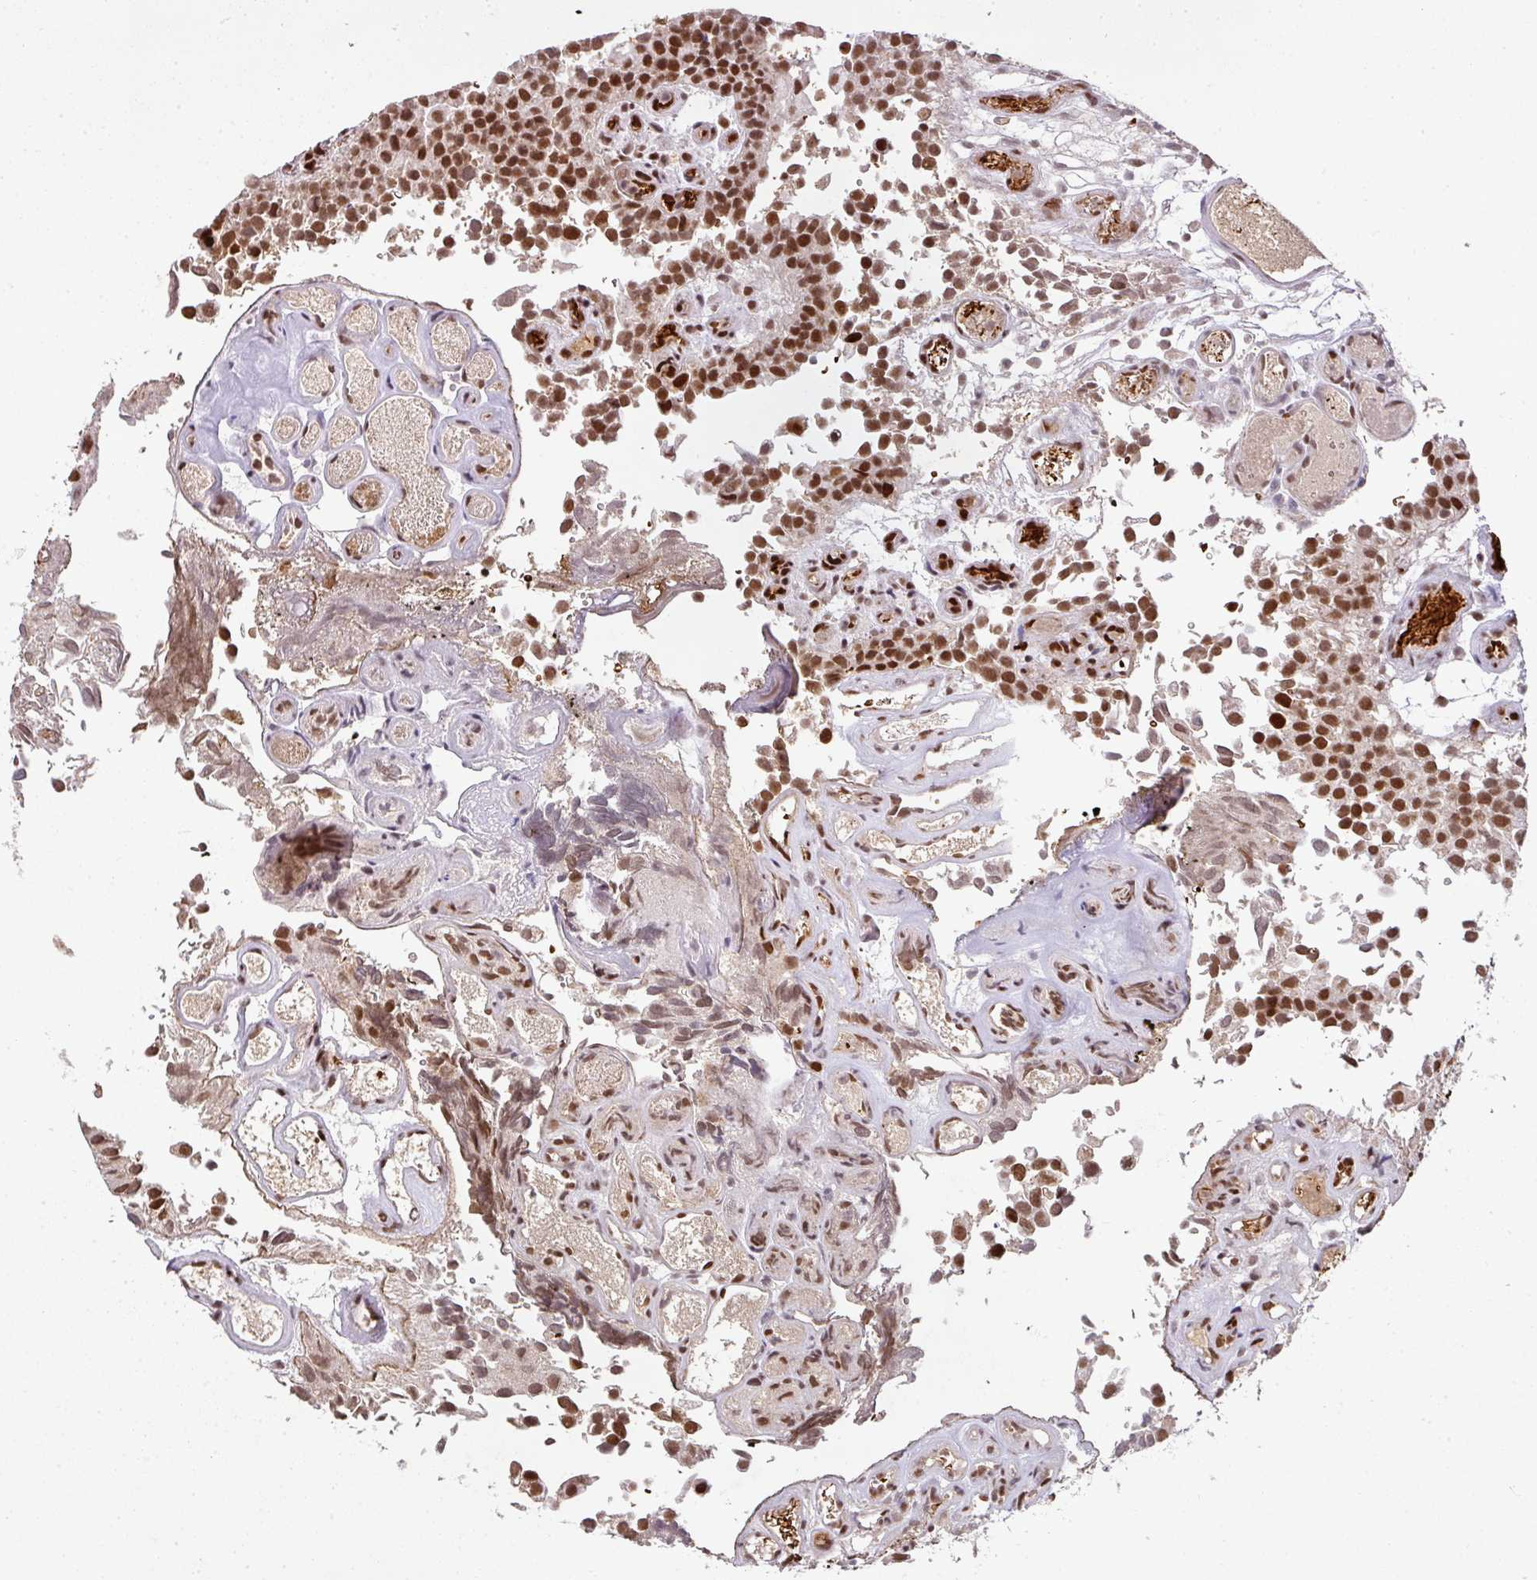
{"staining": {"intensity": "moderate", "quantity": ">75%", "location": "nuclear"}, "tissue": "urothelial cancer", "cell_type": "Tumor cells", "image_type": "cancer", "snomed": [{"axis": "morphology", "description": "Urothelial carcinoma, NOS"}, {"axis": "topography", "description": "Urinary bladder"}], "caption": "Protein expression by IHC shows moderate nuclear expression in approximately >75% of tumor cells in urothelial cancer.", "gene": "NEIL1", "patient": {"sex": "male", "age": 87}}